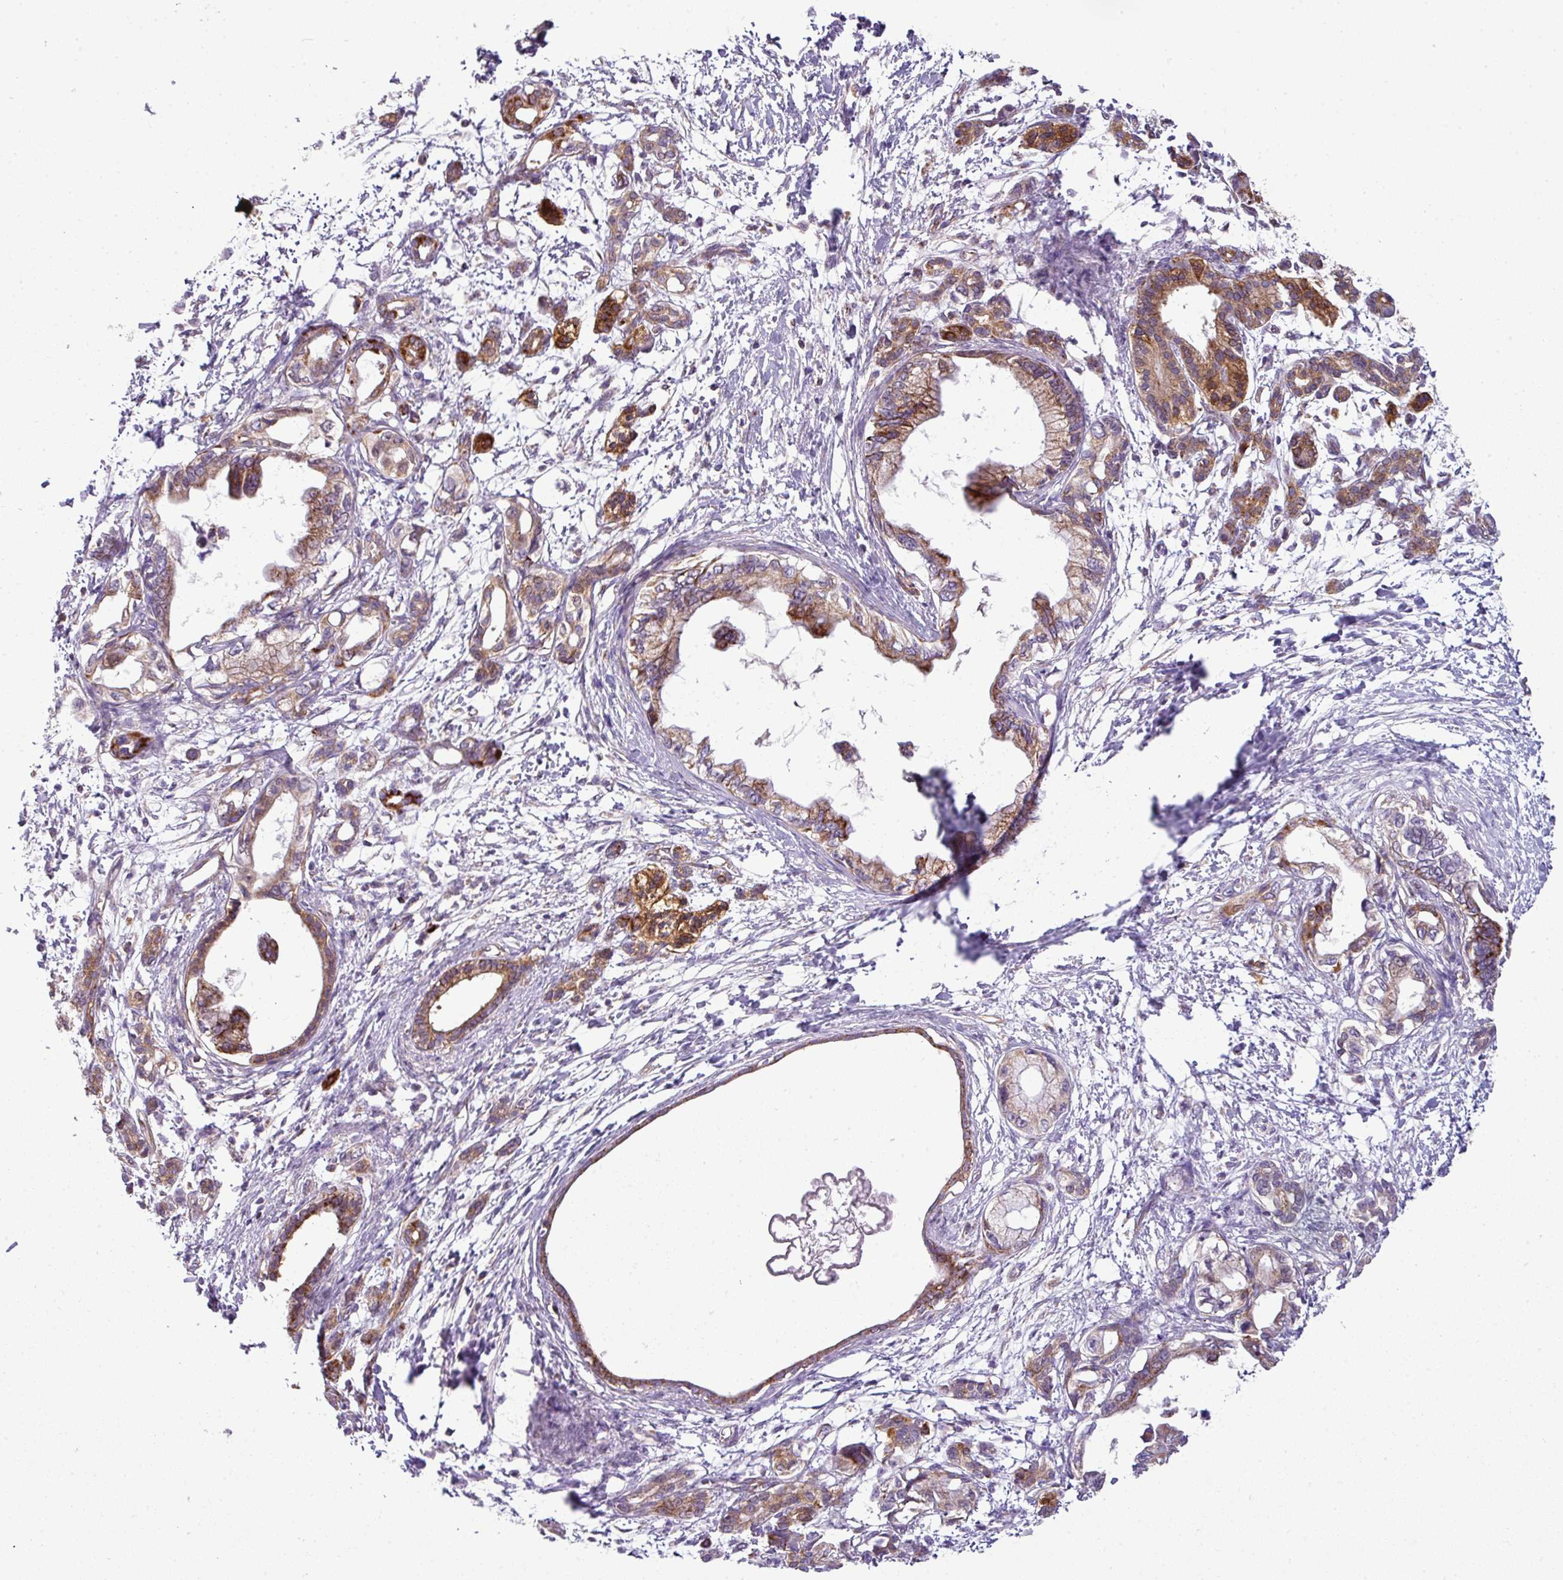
{"staining": {"intensity": "moderate", "quantity": ">75%", "location": "cytoplasmic/membranous"}, "tissue": "pancreatic cancer", "cell_type": "Tumor cells", "image_type": "cancer", "snomed": [{"axis": "morphology", "description": "Adenocarcinoma, NOS"}, {"axis": "topography", "description": "Pancreas"}], "caption": "The photomicrograph displays staining of pancreatic cancer, revealing moderate cytoplasmic/membranous protein positivity (brown color) within tumor cells.", "gene": "PRELID3B", "patient": {"sex": "male", "age": 61}}